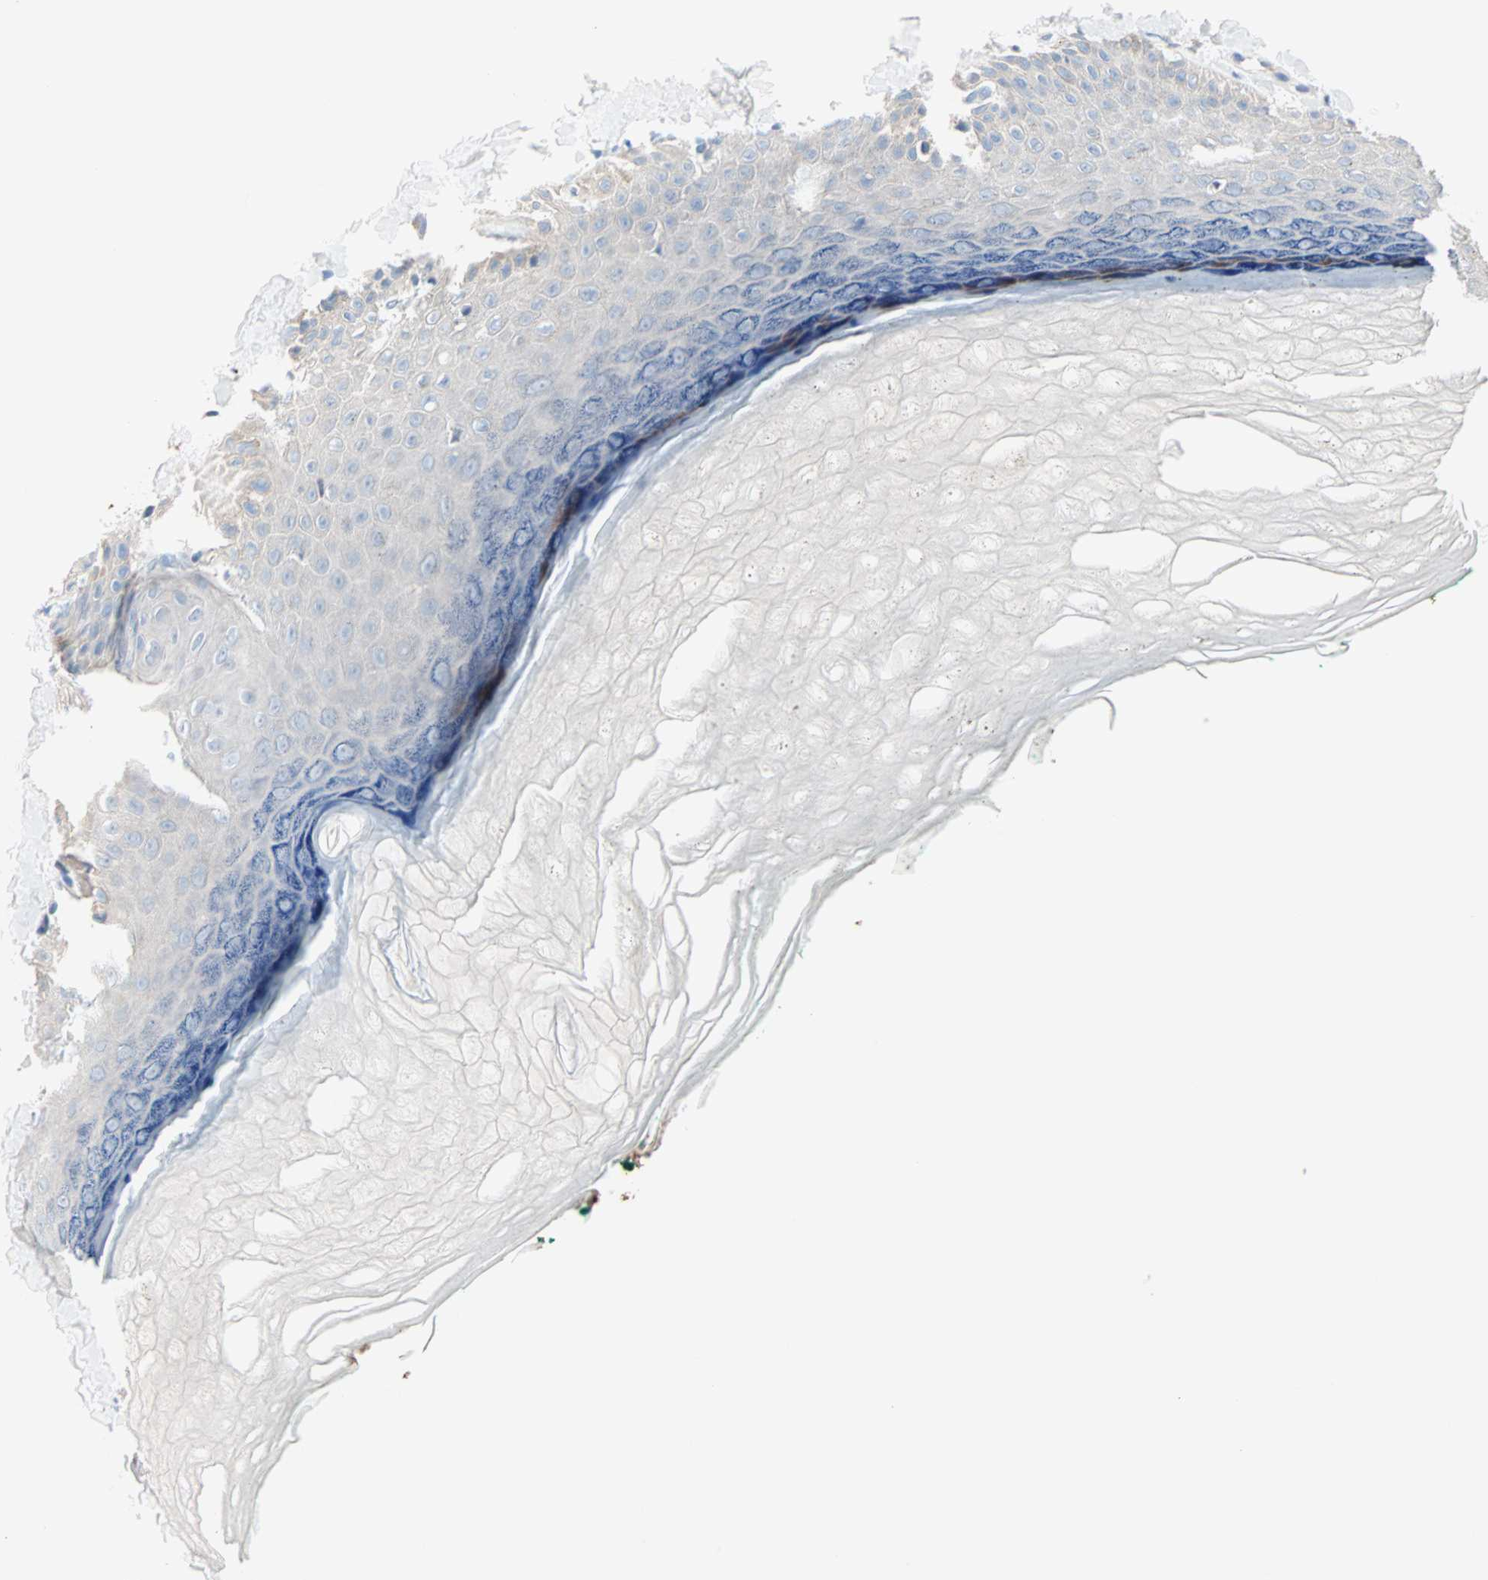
{"staining": {"intensity": "negative", "quantity": "none", "location": "none"}, "tissue": "skin", "cell_type": "Fibroblasts", "image_type": "normal", "snomed": [{"axis": "morphology", "description": "Normal tissue, NOS"}, {"axis": "topography", "description": "Skin"}], "caption": "This is an immunohistochemistry histopathology image of unremarkable human skin. There is no staining in fibroblasts.", "gene": "NEFH", "patient": {"sex": "male", "age": 26}}